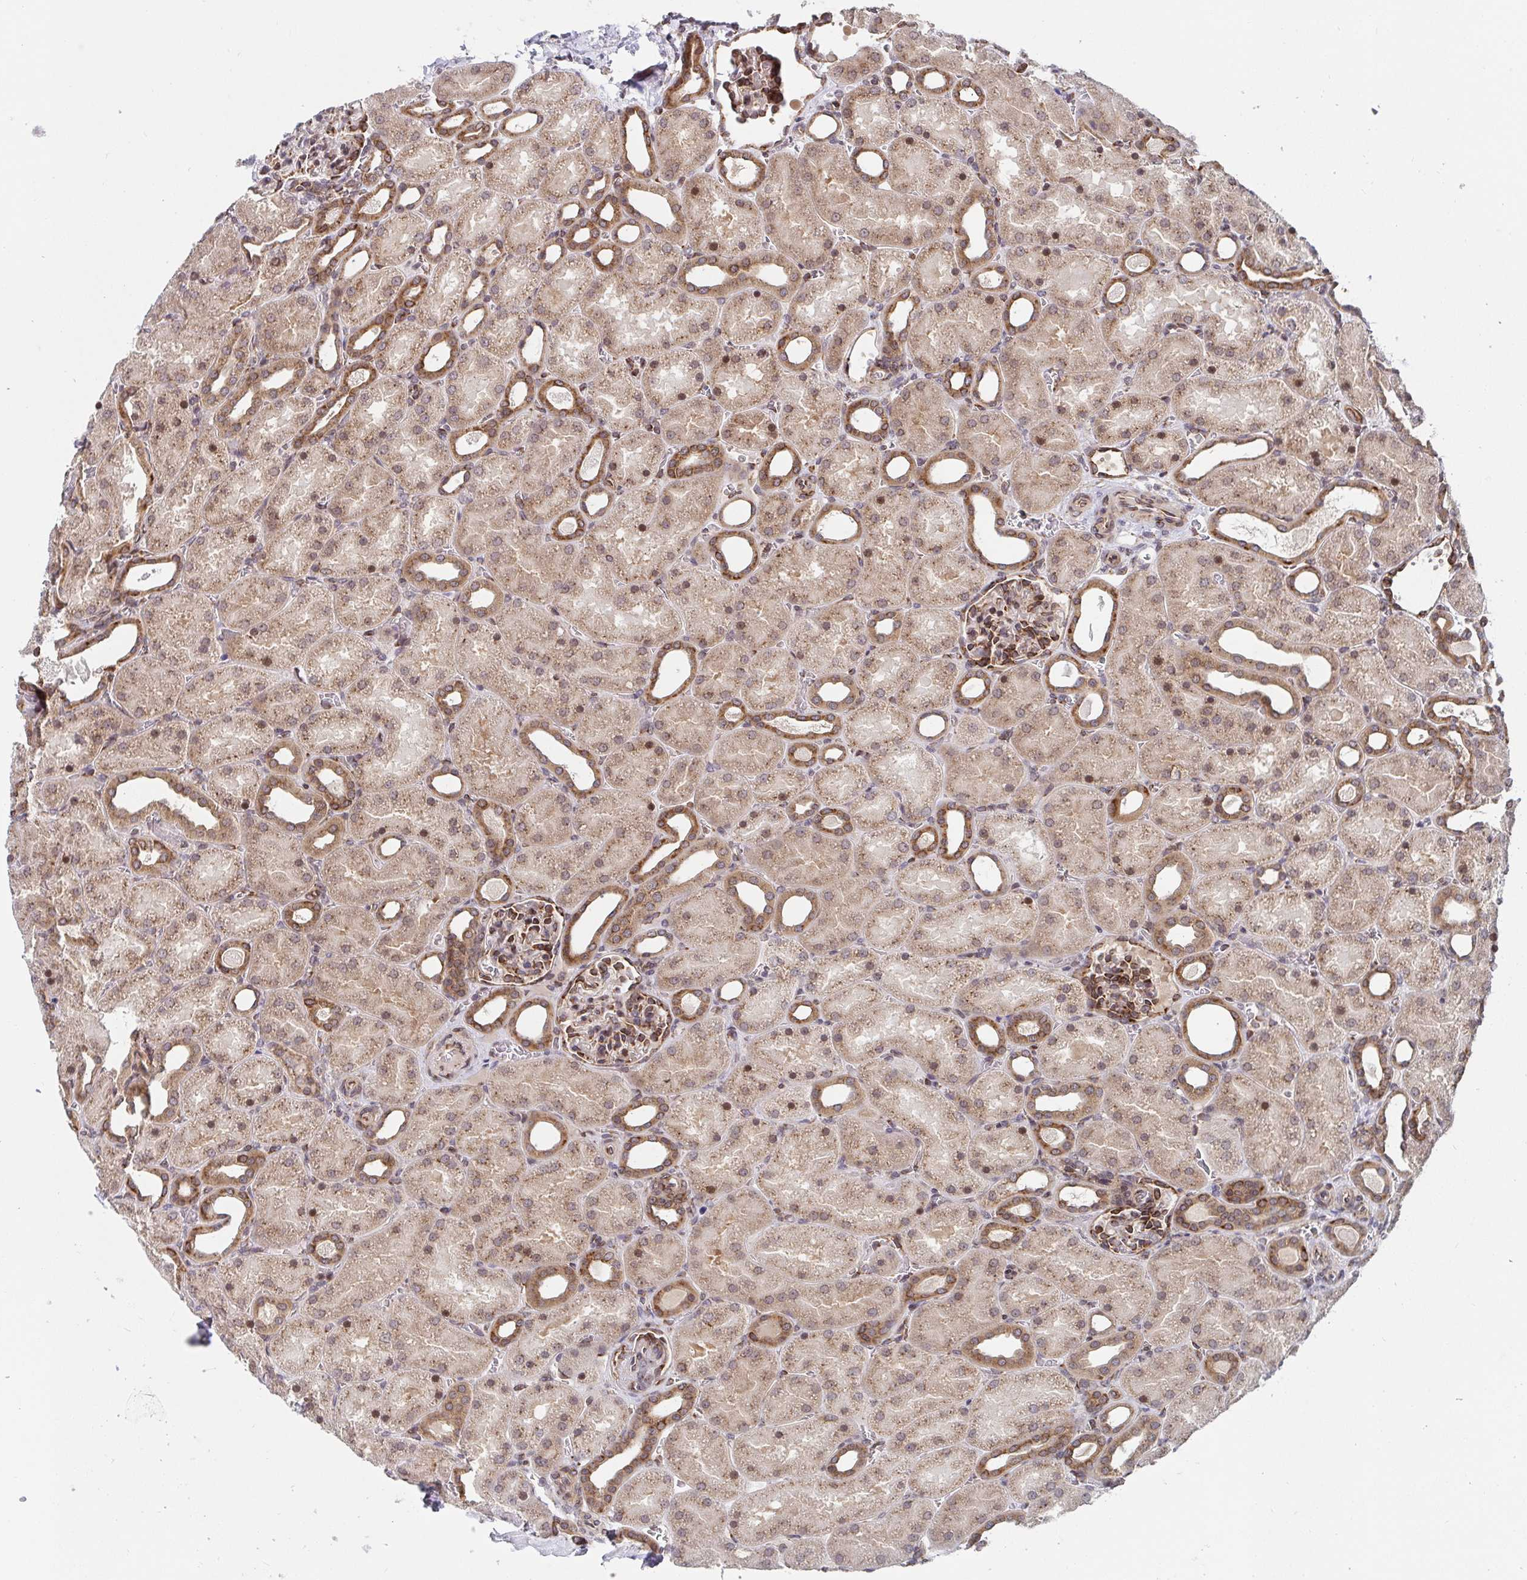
{"staining": {"intensity": "strong", "quantity": "25%-75%", "location": "cytoplasmic/membranous"}, "tissue": "kidney", "cell_type": "Cells in glomeruli", "image_type": "normal", "snomed": [{"axis": "morphology", "description": "Normal tissue, NOS"}, {"axis": "topography", "description": "Kidney"}], "caption": "Kidney was stained to show a protein in brown. There is high levels of strong cytoplasmic/membranous staining in approximately 25%-75% of cells in glomeruli. (DAB (3,3'-diaminobenzidine) IHC with brightfield microscopy, high magnification).", "gene": "ATP5MJ", "patient": {"sex": "male", "age": 2}}